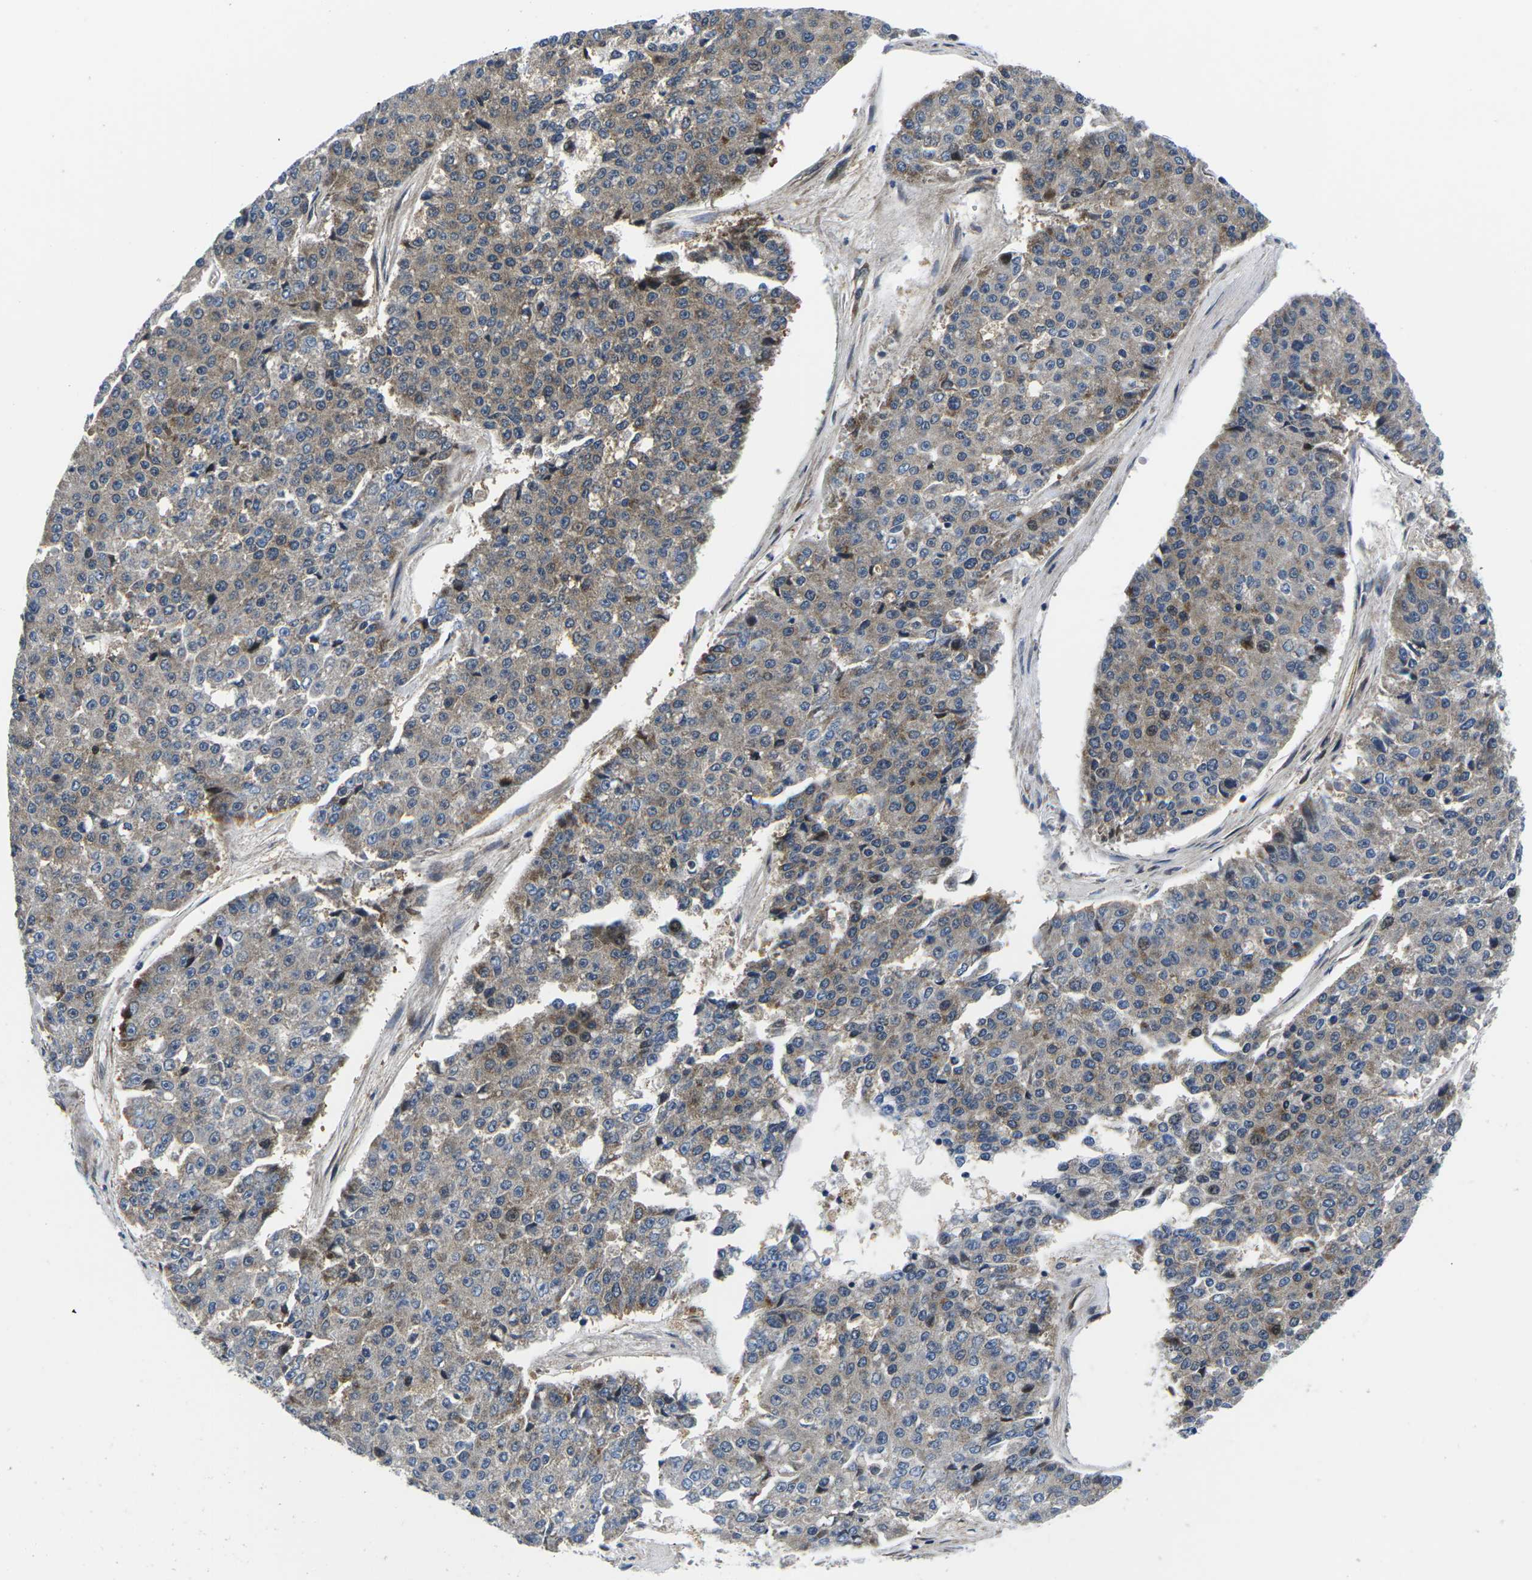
{"staining": {"intensity": "moderate", "quantity": ">75%", "location": "cytoplasmic/membranous"}, "tissue": "pancreatic cancer", "cell_type": "Tumor cells", "image_type": "cancer", "snomed": [{"axis": "morphology", "description": "Adenocarcinoma, NOS"}, {"axis": "topography", "description": "Pancreas"}], "caption": "Protein staining demonstrates moderate cytoplasmic/membranous staining in approximately >75% of tumor cells in pancreatic cancer.", "gene": "EIF4E", "patient": {"sex": "male", "age": 50}}